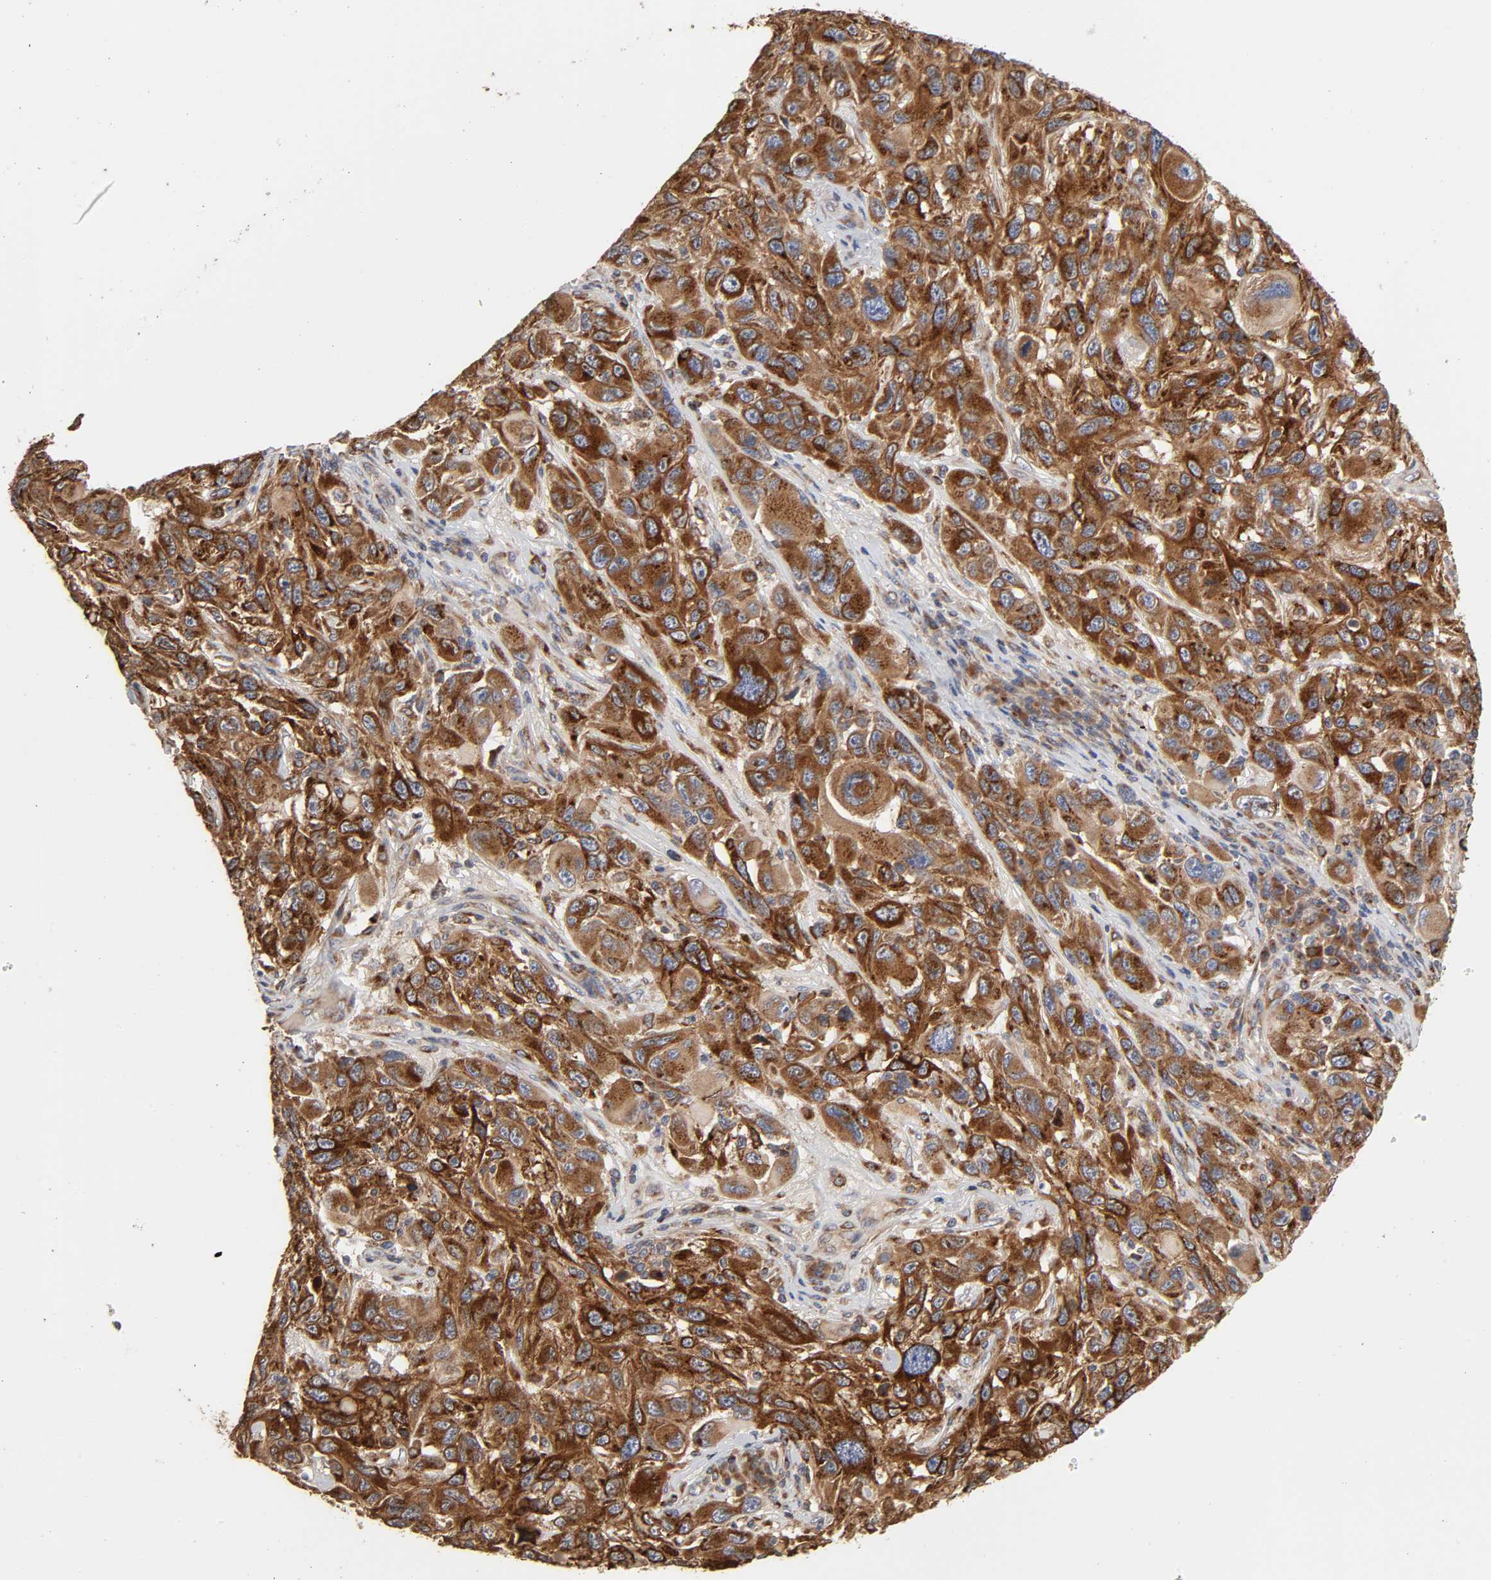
{"staining": {"intensity": "strong", "quantity": ">75%", "location": "cytoplasmic/membranous"}, "tissue": "melanoma", "cell_type": "Tumor cells", "image_type": "cancer", "snomed": [{"axis": "morphology", "description": "Malignant melanoma, NOS"}, {"axis": "topography", "description": "Skin"}], "caption": "Protein staining by immunohistochemistry (IHC) displays strong cytoplasmic/membranous expression in approximately >75% of tumor cells in malignant melanoma.", "gene": "GNPTG", "patient": {"sex": "male", "age": 53}}